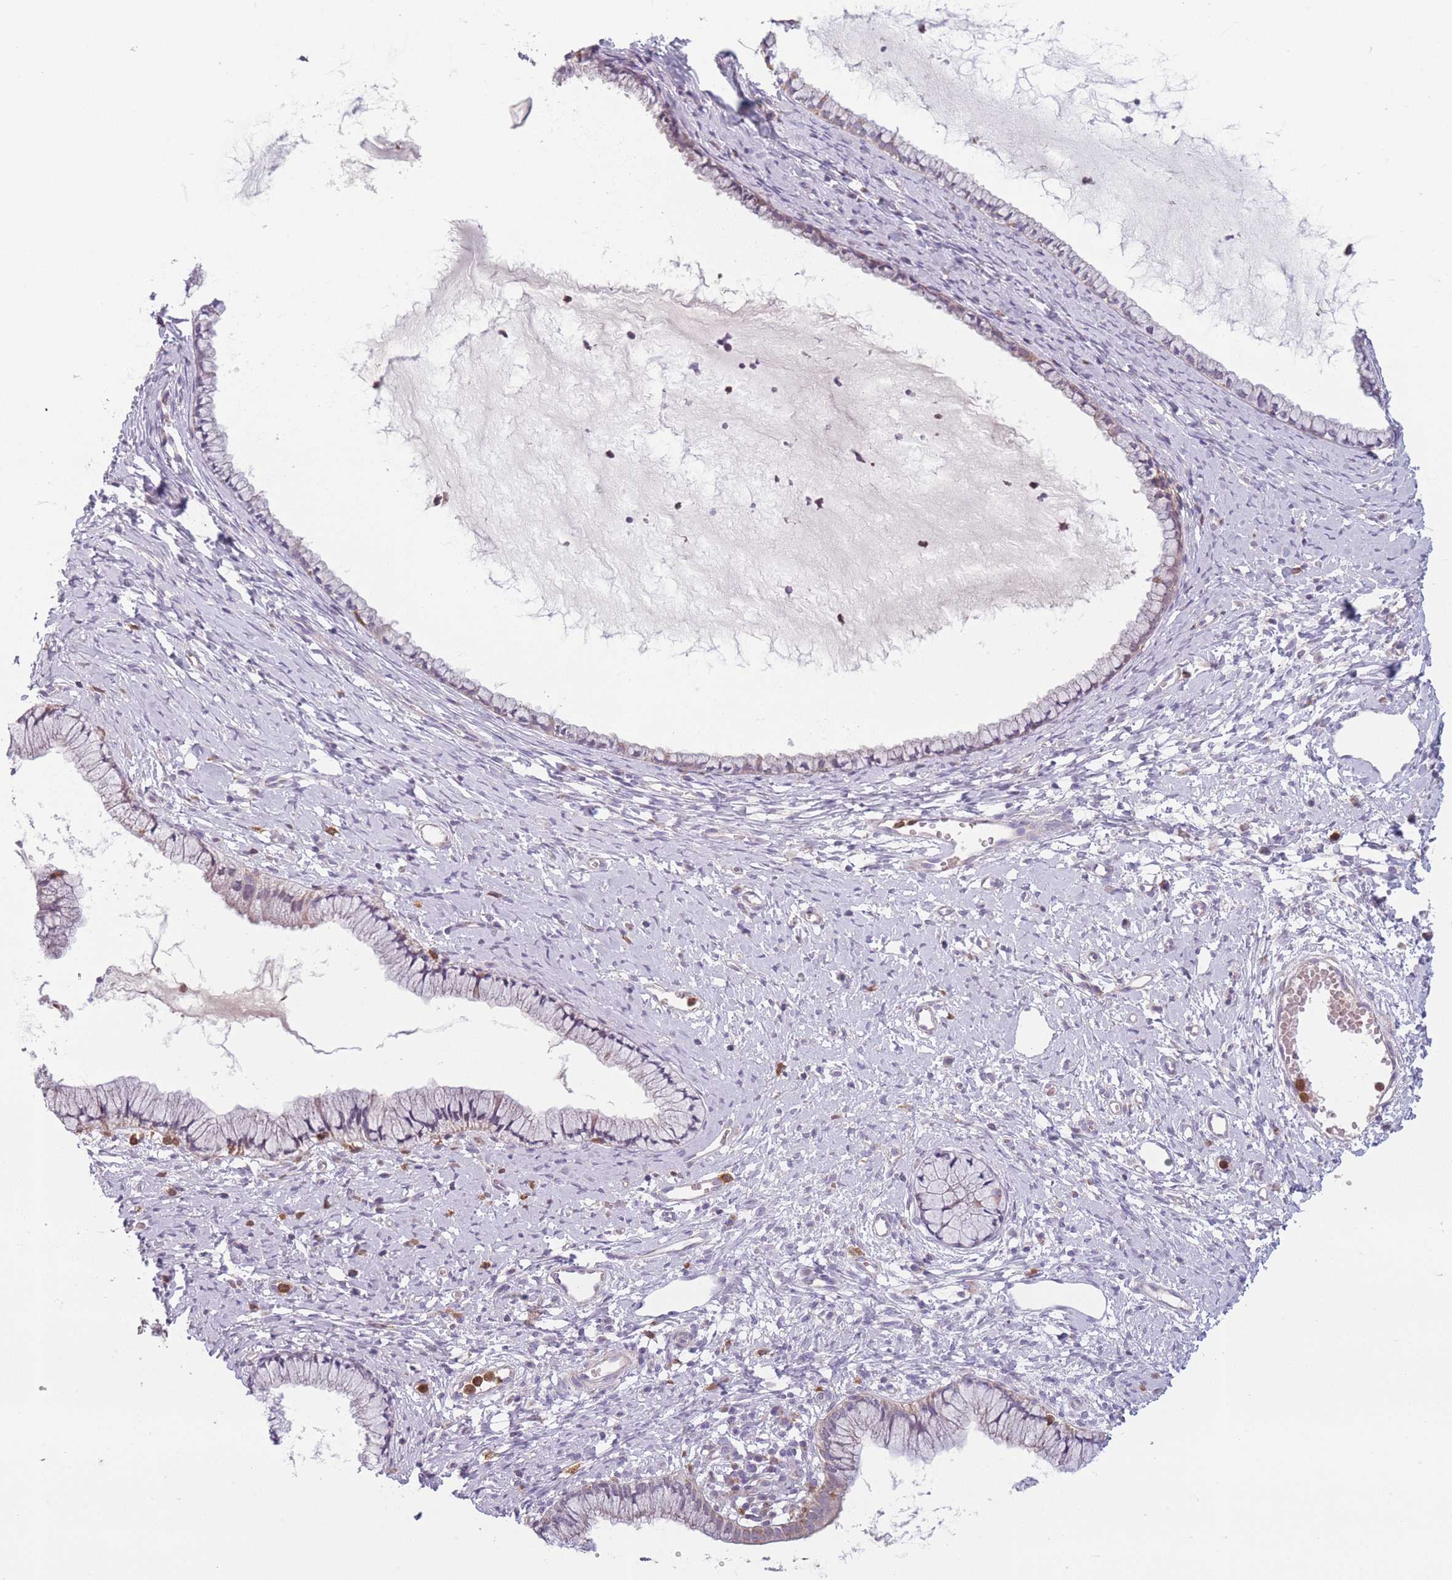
{"staining": {"intensity": "weak", "quantity": "<25%", "location": "cytoplasmic/membranous"}, "tissue": "cervix", "cell_type": "Glandular cells", "image_type": "normal", "snomed": [{"axis": "morphology", "description": "Normal tissue, NOS"}, {"axis": "topography", "description": "Cervix"}], "caption": "Glandular cells show no significant protein positivity in normal cervix.", "gene": "PRAM1", "patient": {"sex": "female", "age": 40}}